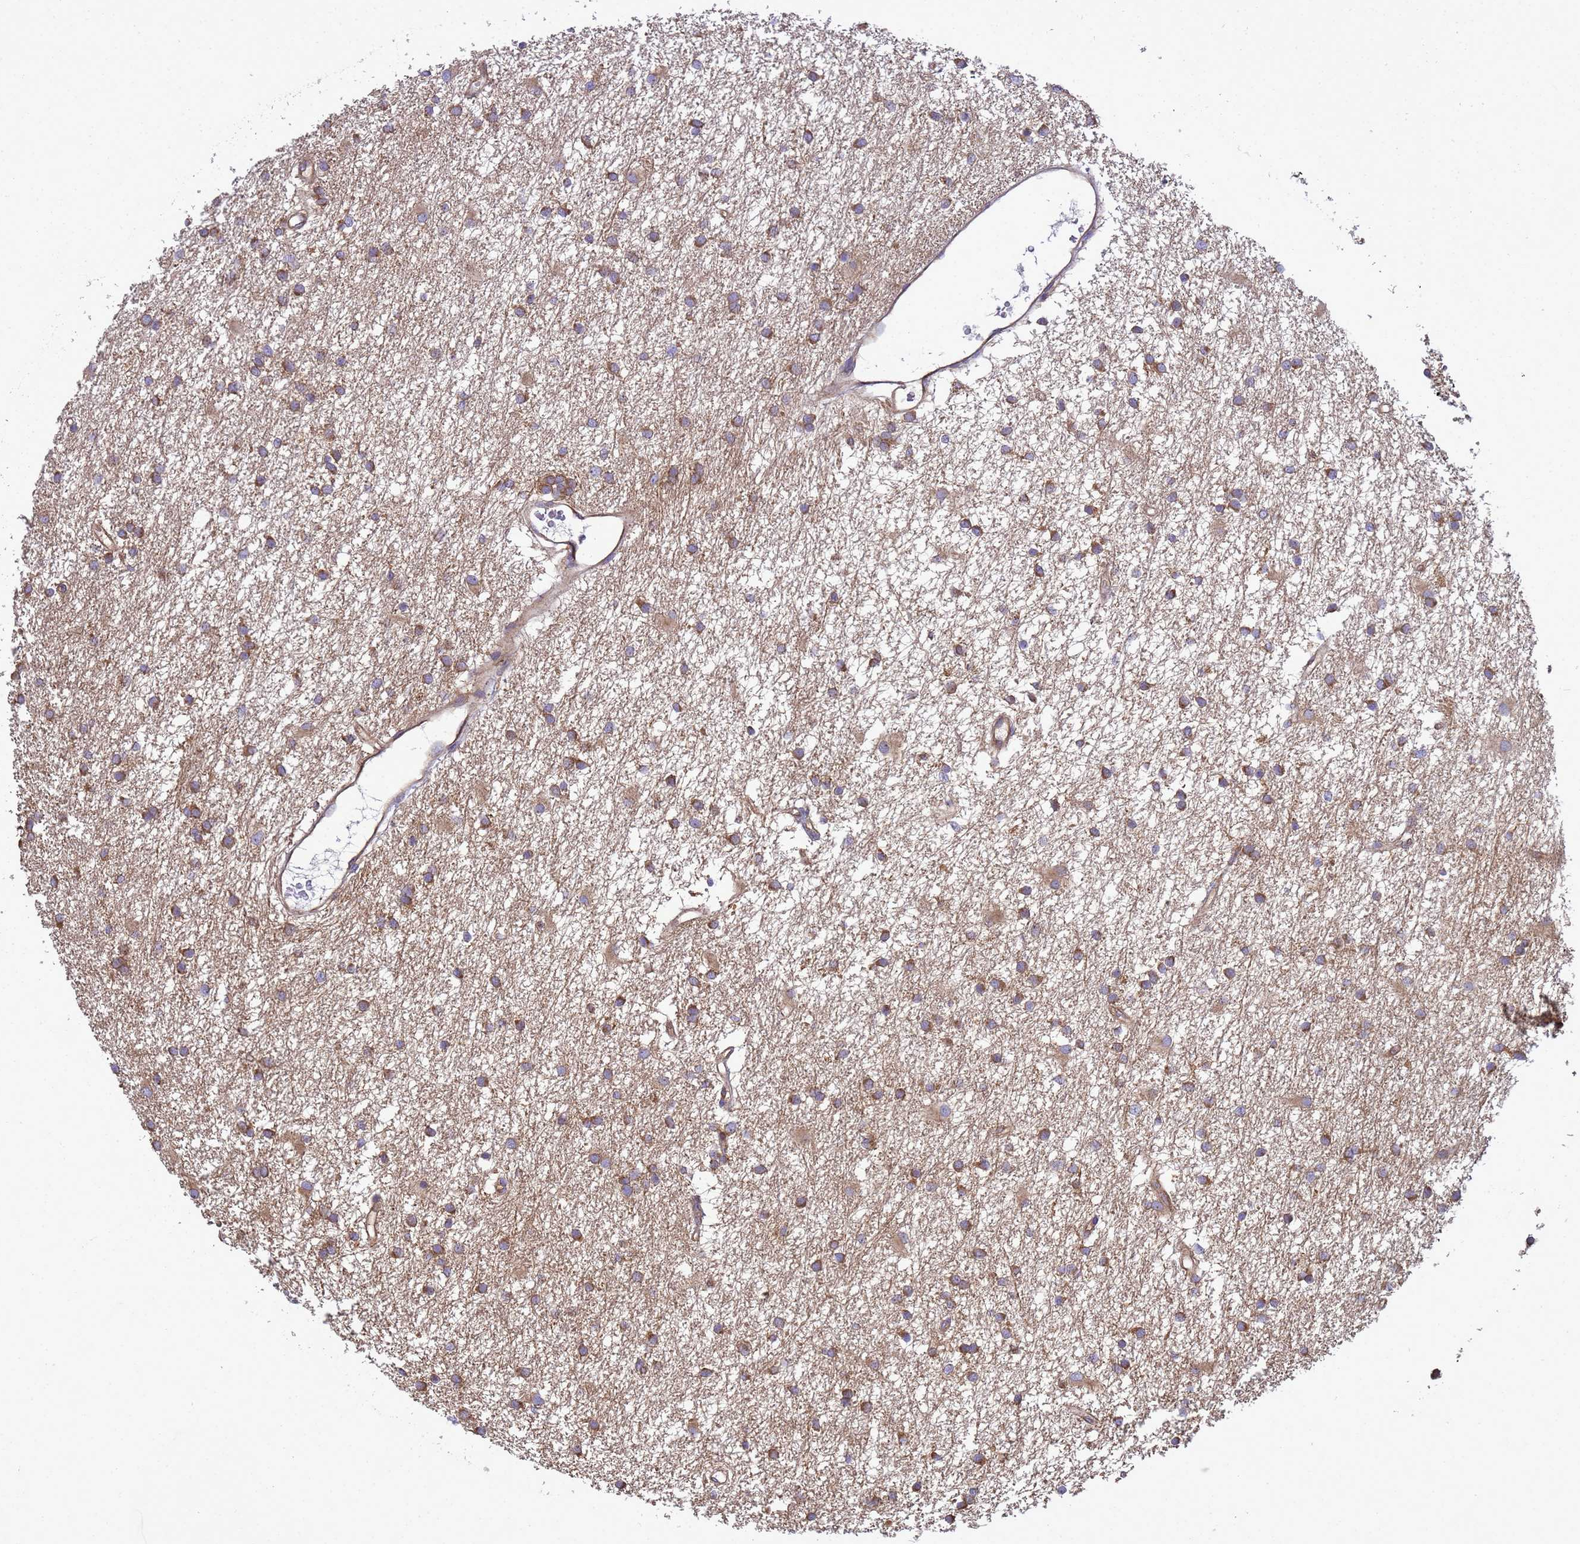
{"staining": {"intensity": "moderate", "quantity": ">75%", "location": "cytoplasmic/membranous"}, "tissue": "glioma", "cell_type": "Tumor cells", "image_type": "cancer", "snomed": [{"axis": "morphology", "description": "Glioma, malignant, High grade"}, {"axis": "topography", "description": "Brain"}], "caption": "Protein staining of malignant glioma (high-grade) tissue shows moderate cytoplasmic/membranous expression in about >75% of tumor cells. The staining was performed using DAB to visualize the protein expression in brown, while the nuclei were stained in blue with hematoxylin (Magnification: 20x).", "gene": "BECN1", "patient": {"sex": "male", "age": 77}}